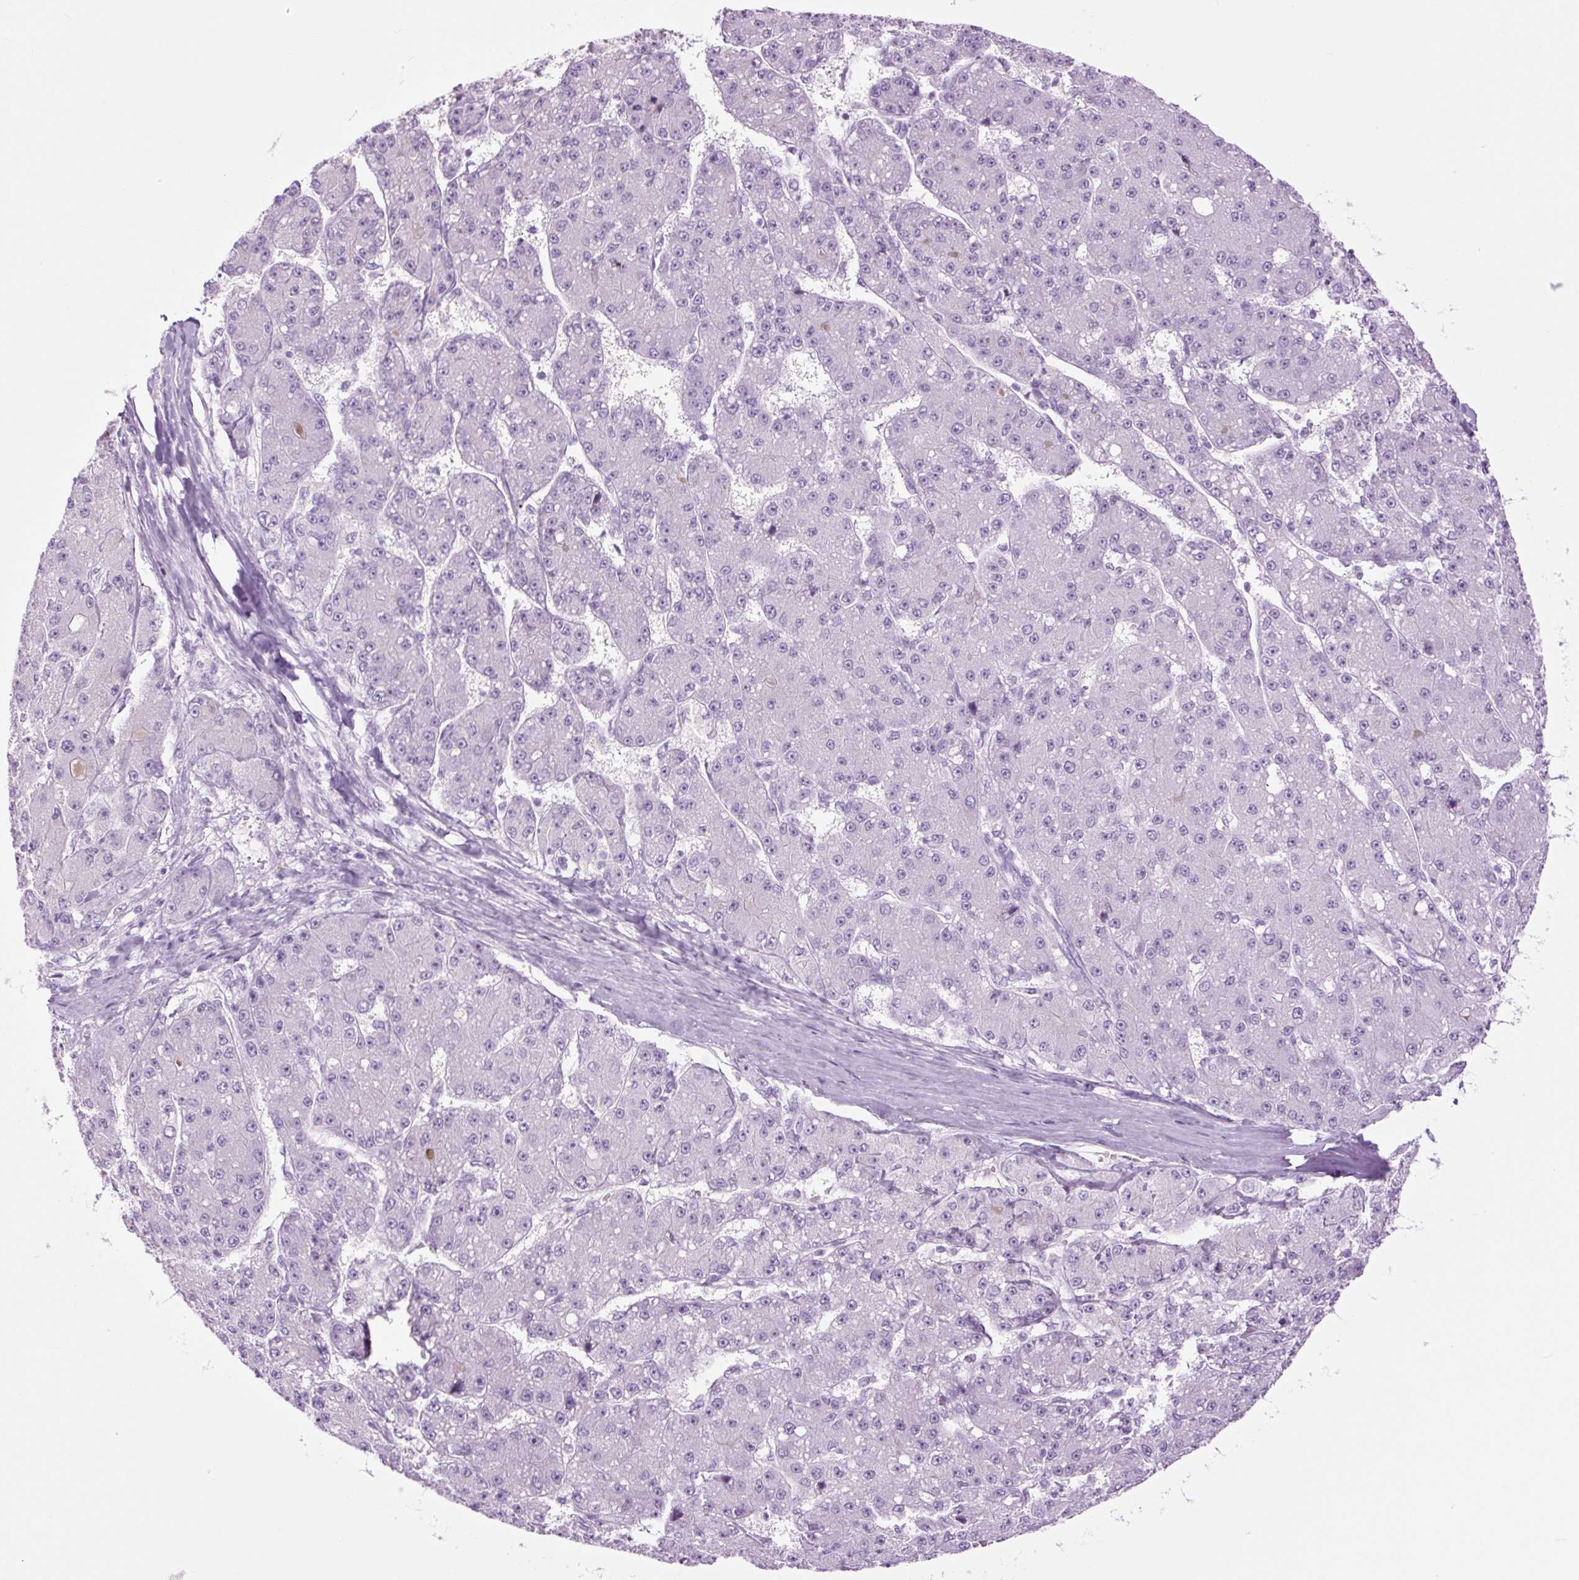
{"staining": {"intensity": "negative", "quantity": "none", "location": "none"}, "tissue": "liver cancer", "cell_type": "Tumor cells", "image_type": "cancer", "snomed": [{"axis": "morphology", "description": "Carcinoma, Hepatocellular, NOS"}, {"axis": "topography", "description": "Liver"}], "caption": "Immunohistochemistry (IHC) micrograph of human hepatocellular carcinoma (liver) stained for a protein (brown), which shows no staining in tumor cells.", "gene": "TFF2", "patient": {"sex": "male", "age": 67}}